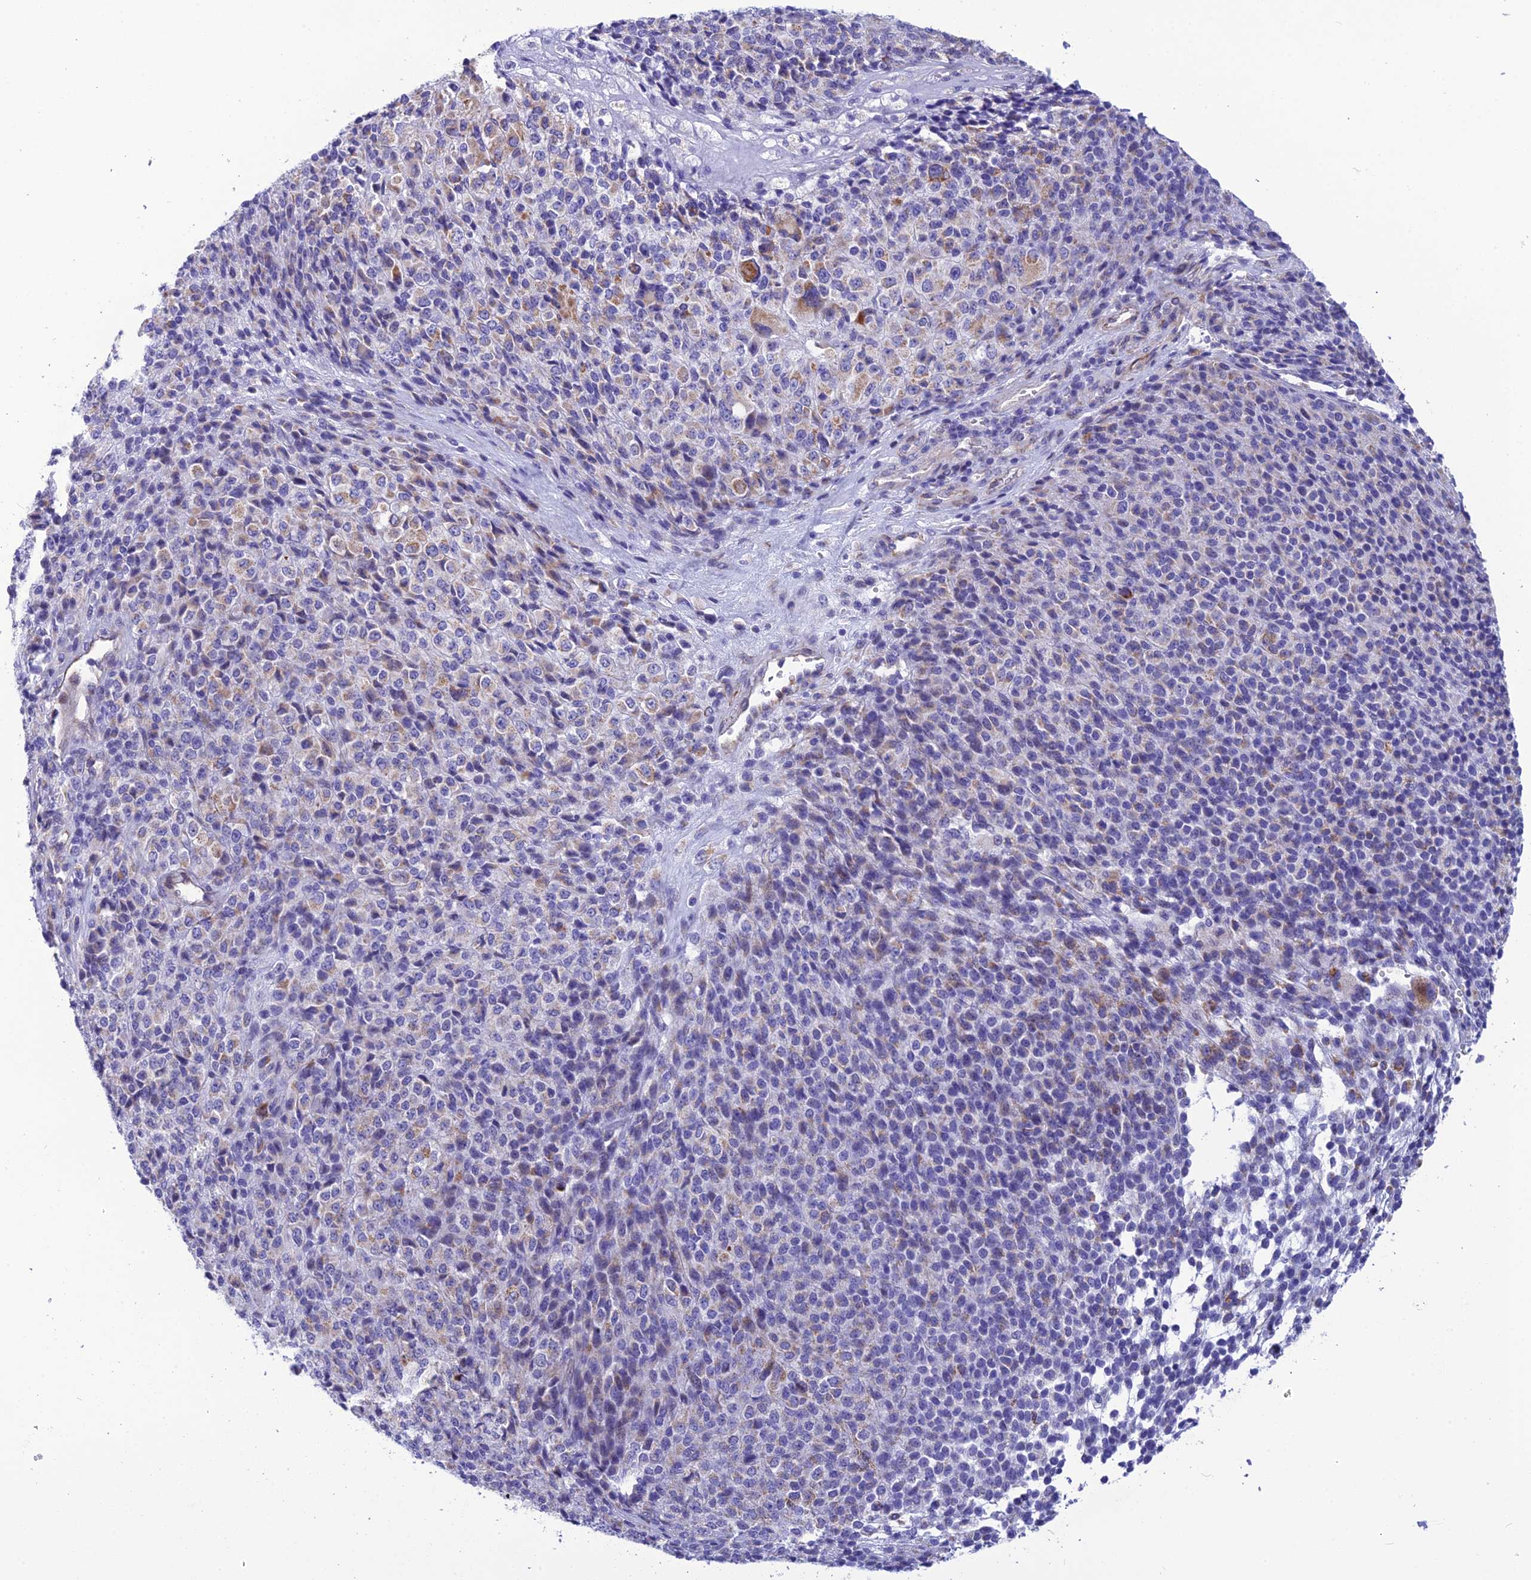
{"staining": {"intensity": "weak", "quantity": "<25%", "location": "cytoplasmic/membranous"}, "tissue": "melanoma", "cell_type": "Tumor cells", "image_type": "cancer", "snomed": [{"axis": "morphology", "description": "Malignant melanoma, Metastatic site"}, {"axis": "topography", "description": "Brain"}], "caption": "Immunohistochemical staining of melanoma displays no significant staining in tumor cells.", "gene": "POMGNT1", "patient": {"sex": "female", "age": 56}}